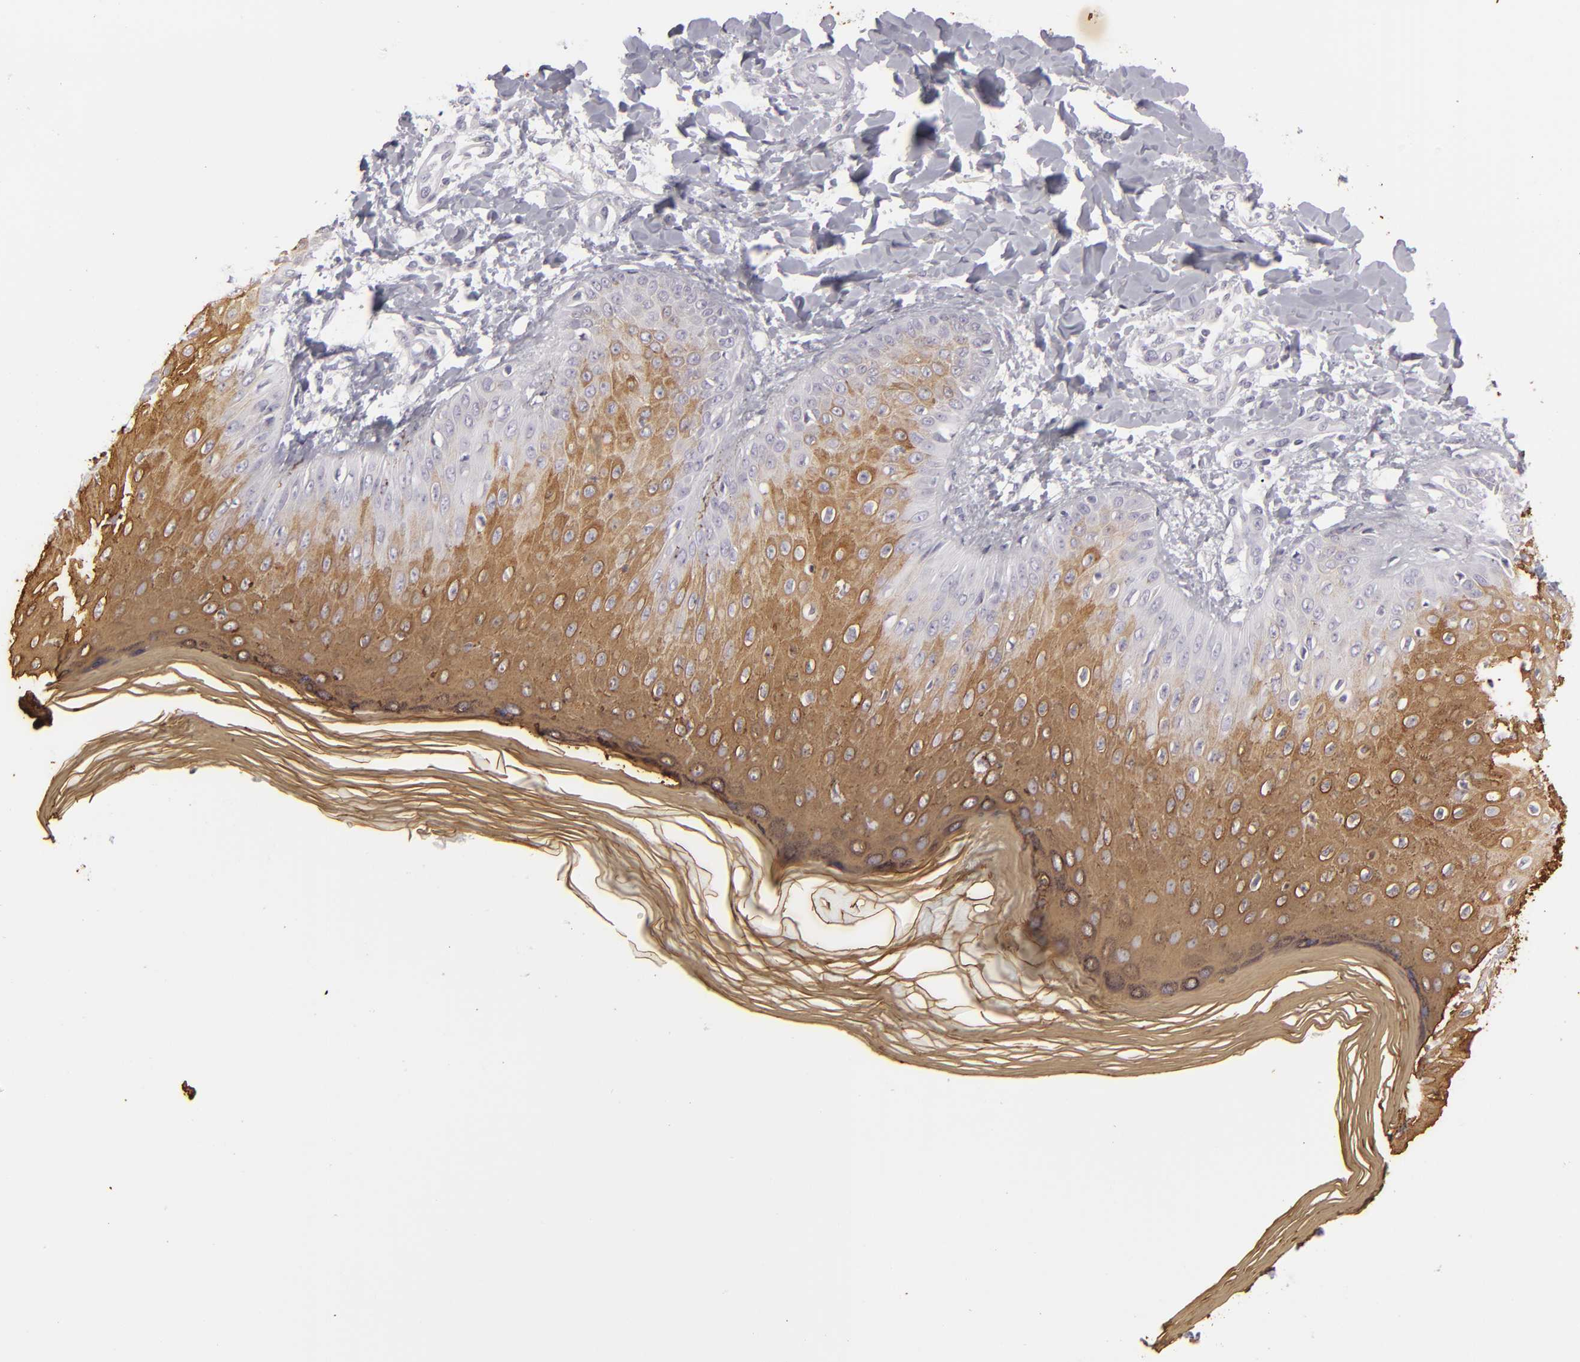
{"staining": {"intensity": "moderate", "quantity": "25%-75%", "location": "cytoplasmic/membranous"}, "tissue": "skin", "cell_type": "Epidermal cells", "image_type": "normal", "snomed": [{"axis": "morphology", "description": "Normal tissue, NOS"}, {"axis": "morphology", "description": "Inflammation, NOS"}, {"axis": "topography", "description": "Soft tissue"}, {"axis": "topography", "description": "Anal"}], "caption": "High-magnification brightfield microscopy of unremarkable skin stained with DAB (brown) and counterstained with hematoxylin (blue). epidermal cells exhibit moderate cytoplasmic/membranous positivity is identified in about25%-75% of cells.", "gene": "KRT1", "patient": {"sex": "female", "age": 15}}